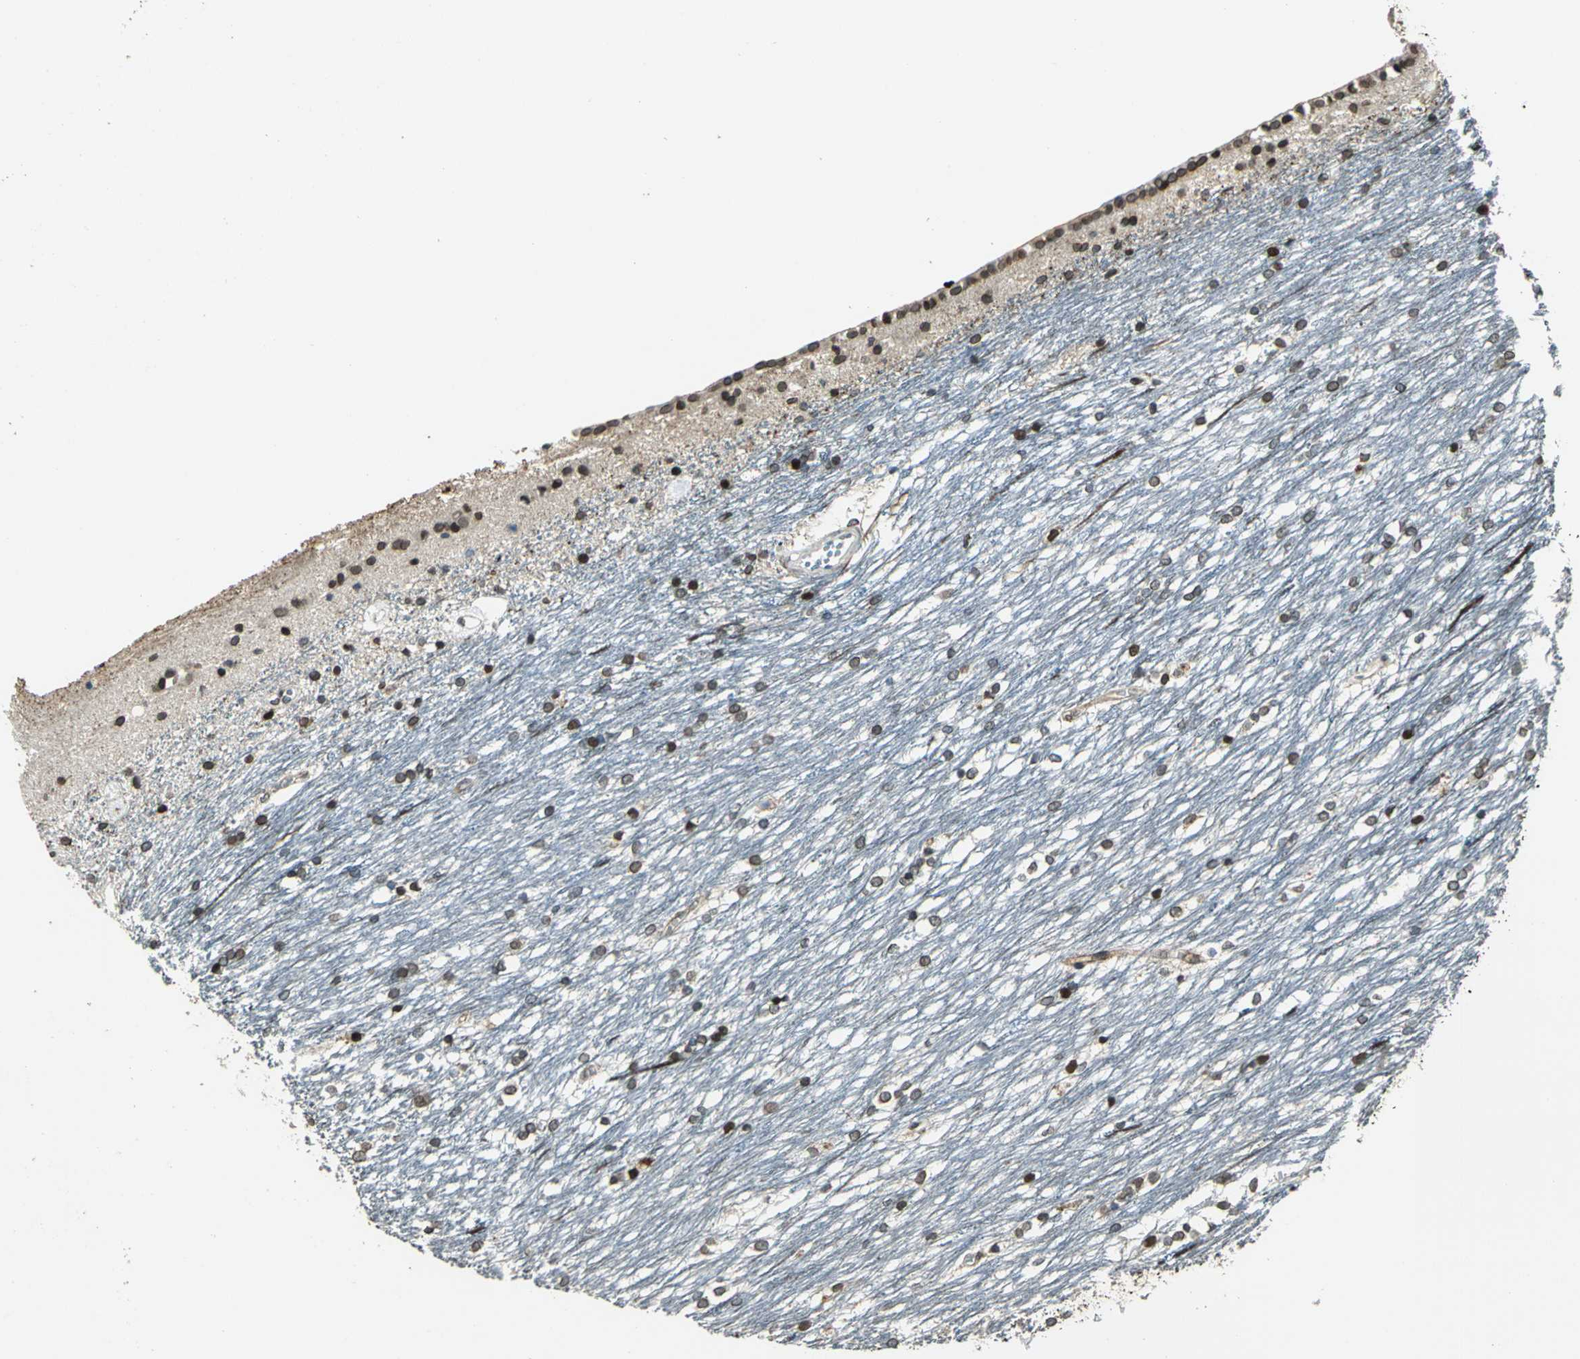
{"staining": {"intensity": "strong", "quantity": "25%-75%", "location": "cytoplasmic/membranous,nuclear"}, "tissue": "caudate", "cell_type": "Glial cells", "image_type": "normal", "snomed": [{"axis": "morphology", "description": "Normal tissue, NOS"}, {"axis": "topography", "description": "Lateral ventricle wall"}], "caption": "Protein staining reveals strong cytoplasmic/membranous,nuclear staining in about 25%-75% of glial cells in normal caudate.", "gene": "BRIP1", "patient": {"sex": "female", "age": 19}}